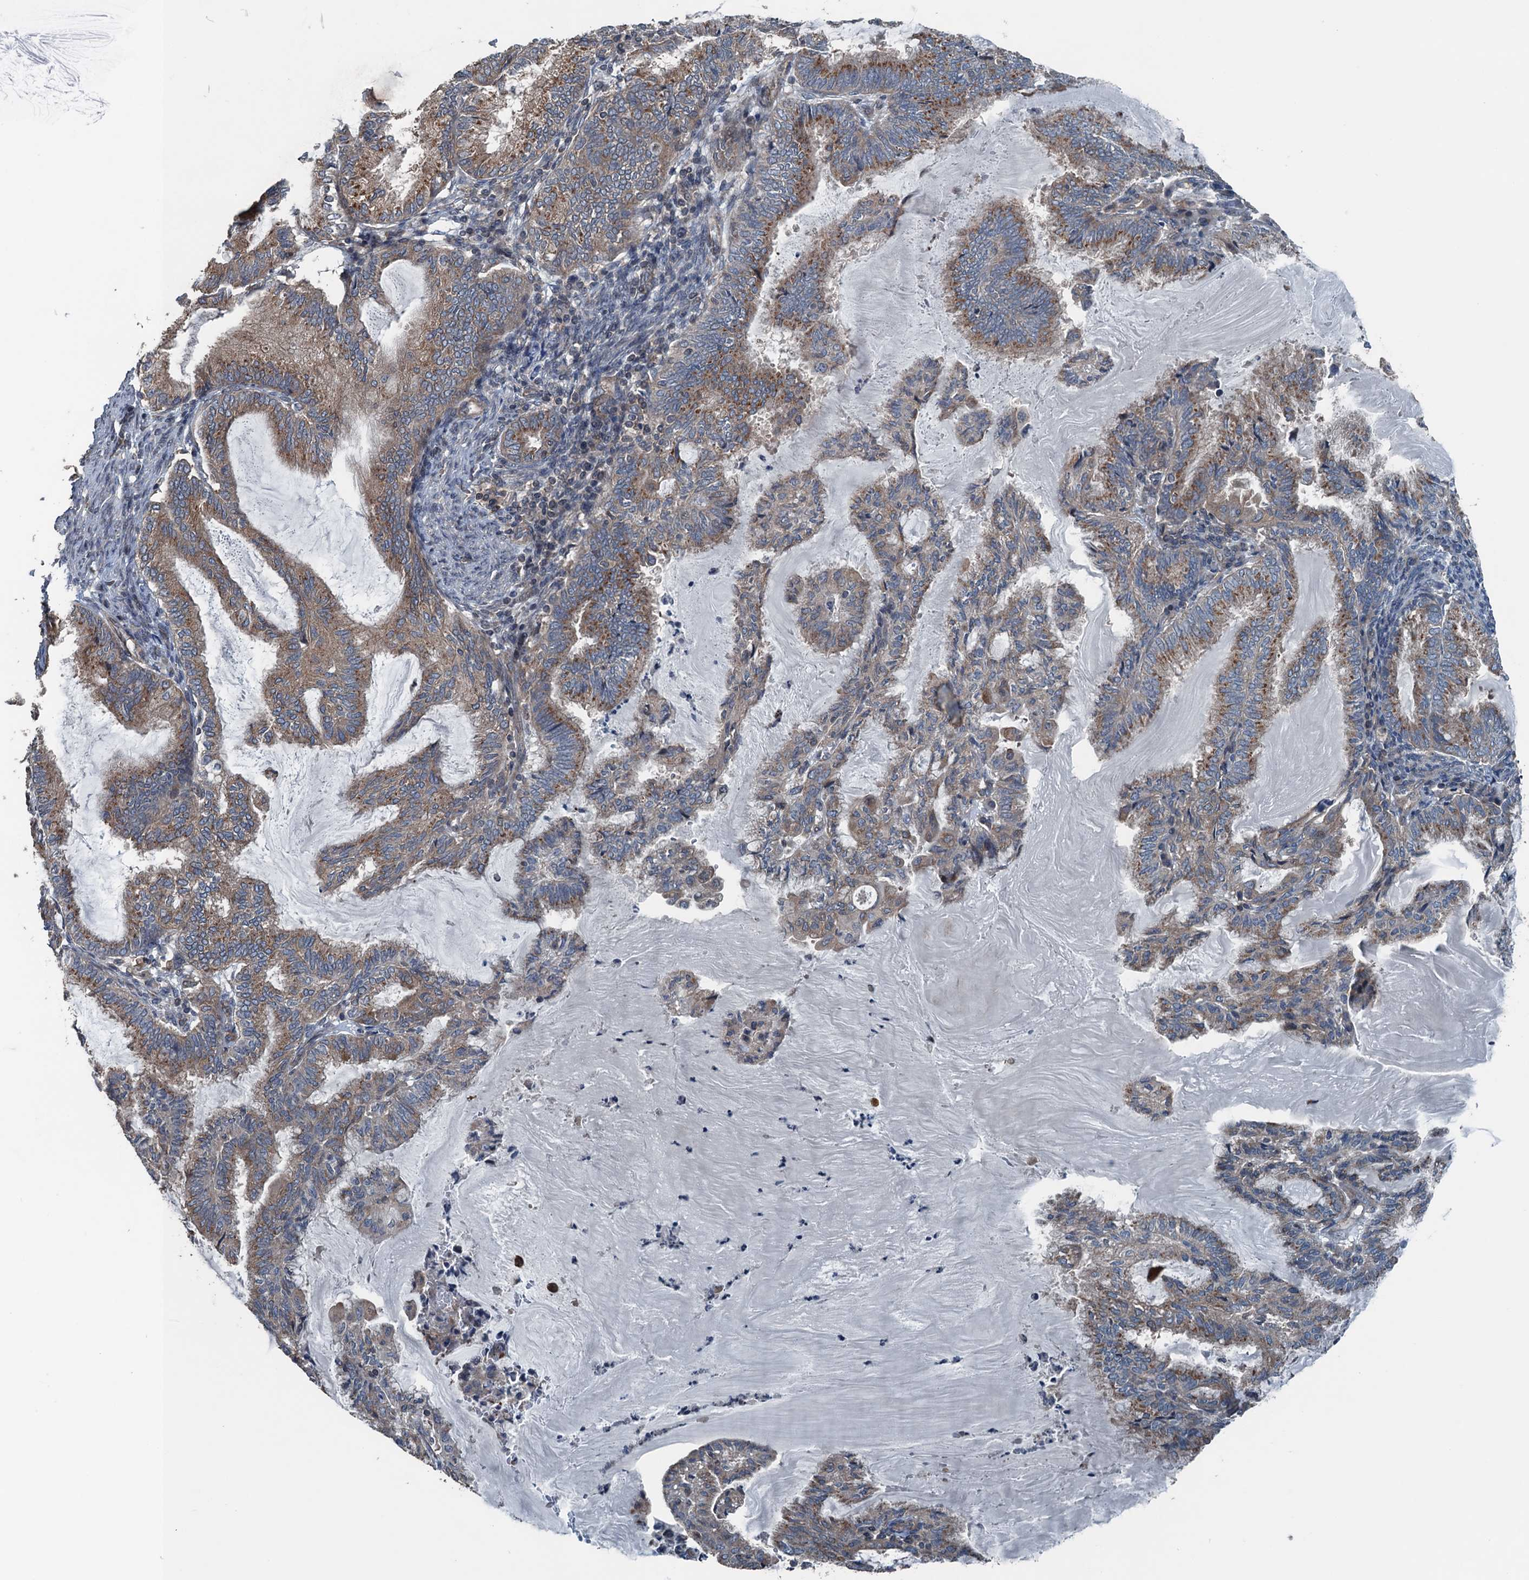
{"staining": {"intensity": "weak", "quantity": "25%-75%", "location": "cytoplasmic/membranous"}, "tissue": "endometrial cancer", "cell_type": "Tumor cells", "image_type": "cancer", "snomed": [{"axis": "morphology", "description": "Adenocarcinoma, NOS"}, {"axis": "topography", "description": "Endometrium"}], "caption": "Immunohistochemical staining of human endometrial cancer displays weak cytoplasmic/membranous protein staining in about 25%-75% of tumor cells.", "gene": "TRAPPC8", "patient": {"sex": "female", "age": 86}}